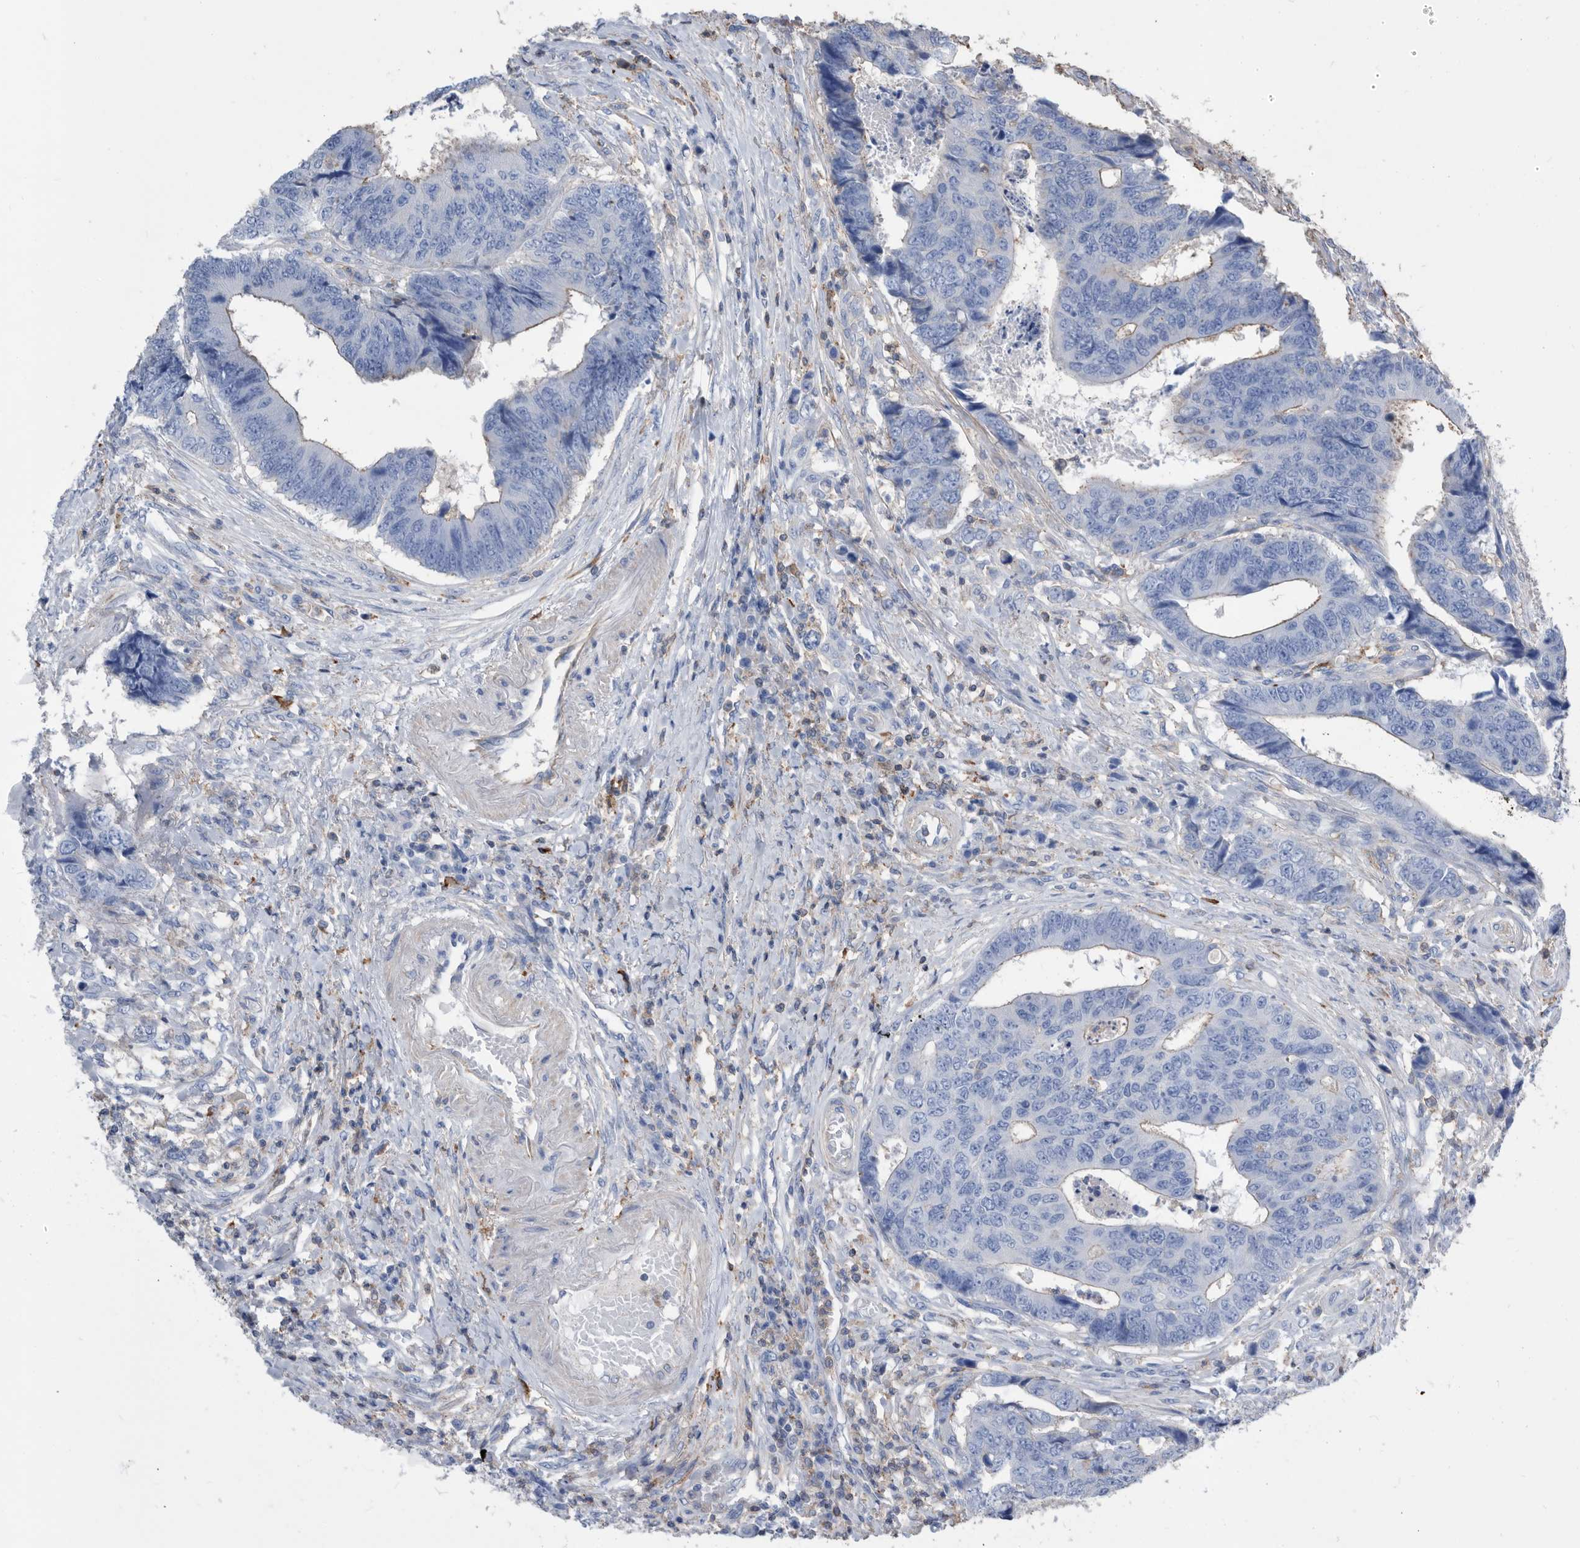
{"staining": {"intensity": "negative", "quantity": "none", "location": "none"}, "tissue": "colorectal cancer", "cell_type": "Tumor cells", "image_type": "cancer", "snomed": [{"axis": "morphology", "description": "Adenocarcinoma, NOS"}, {"axis": "topography", "description": "Rectum"}], "caption": "Immunohistochemistry histopathology image of colorectal cancer stained for a protein (brown), which exhibits no staining in tumor cells. The staining is performed using DAB brown chromogen with nuclei counter-stained in using hematoxylin.", "gene": "MS4A4A", "patient": {"sex": "male", "age": 84}}